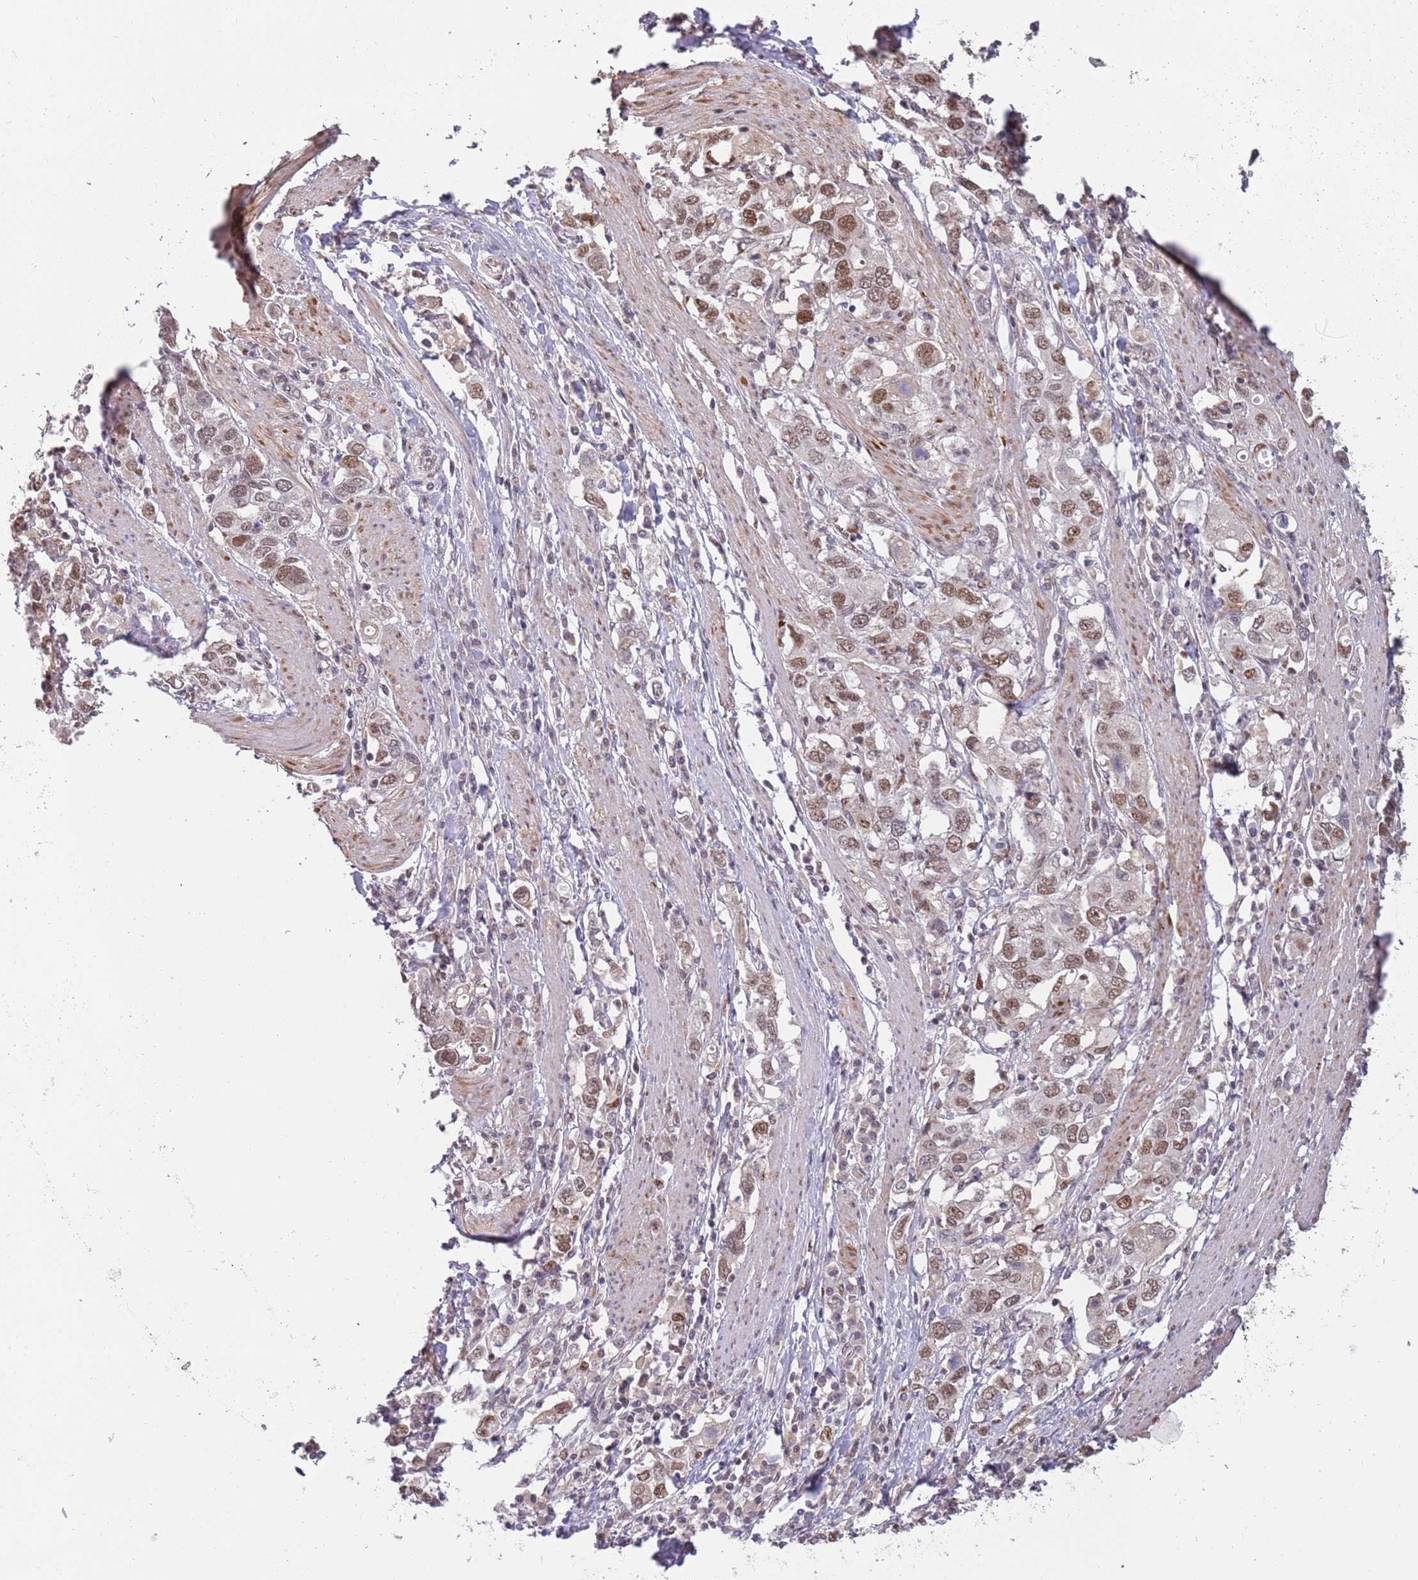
{"staining": {"intensity": "moderate", "quantity": ">75%", "location": "nuclear"}, "tissue": "stomach cancer", "cell_type": "Tumor cells", "image_type": "cancer", "snomed": [{"axis": "morphology", "description": "Adenocarcinoma, NOS"}, {"axis": "topography", "description": "Stomach, upper"}, {"axis": "topography", "description": "Stomach"}], "caption": "Immunohistochemistry (IHC) photomicrograph of neoplastic tissue: stomach adenocarcinoma stained using immunohistochemistry (IHC) reveals medium levels of moderate protein expression localized specifically in the nuclear of tumor cells, appearing as a nuclear brown color.", "gene": "ZBTB7A", "patient": {"sex": "male", "age": 62}}